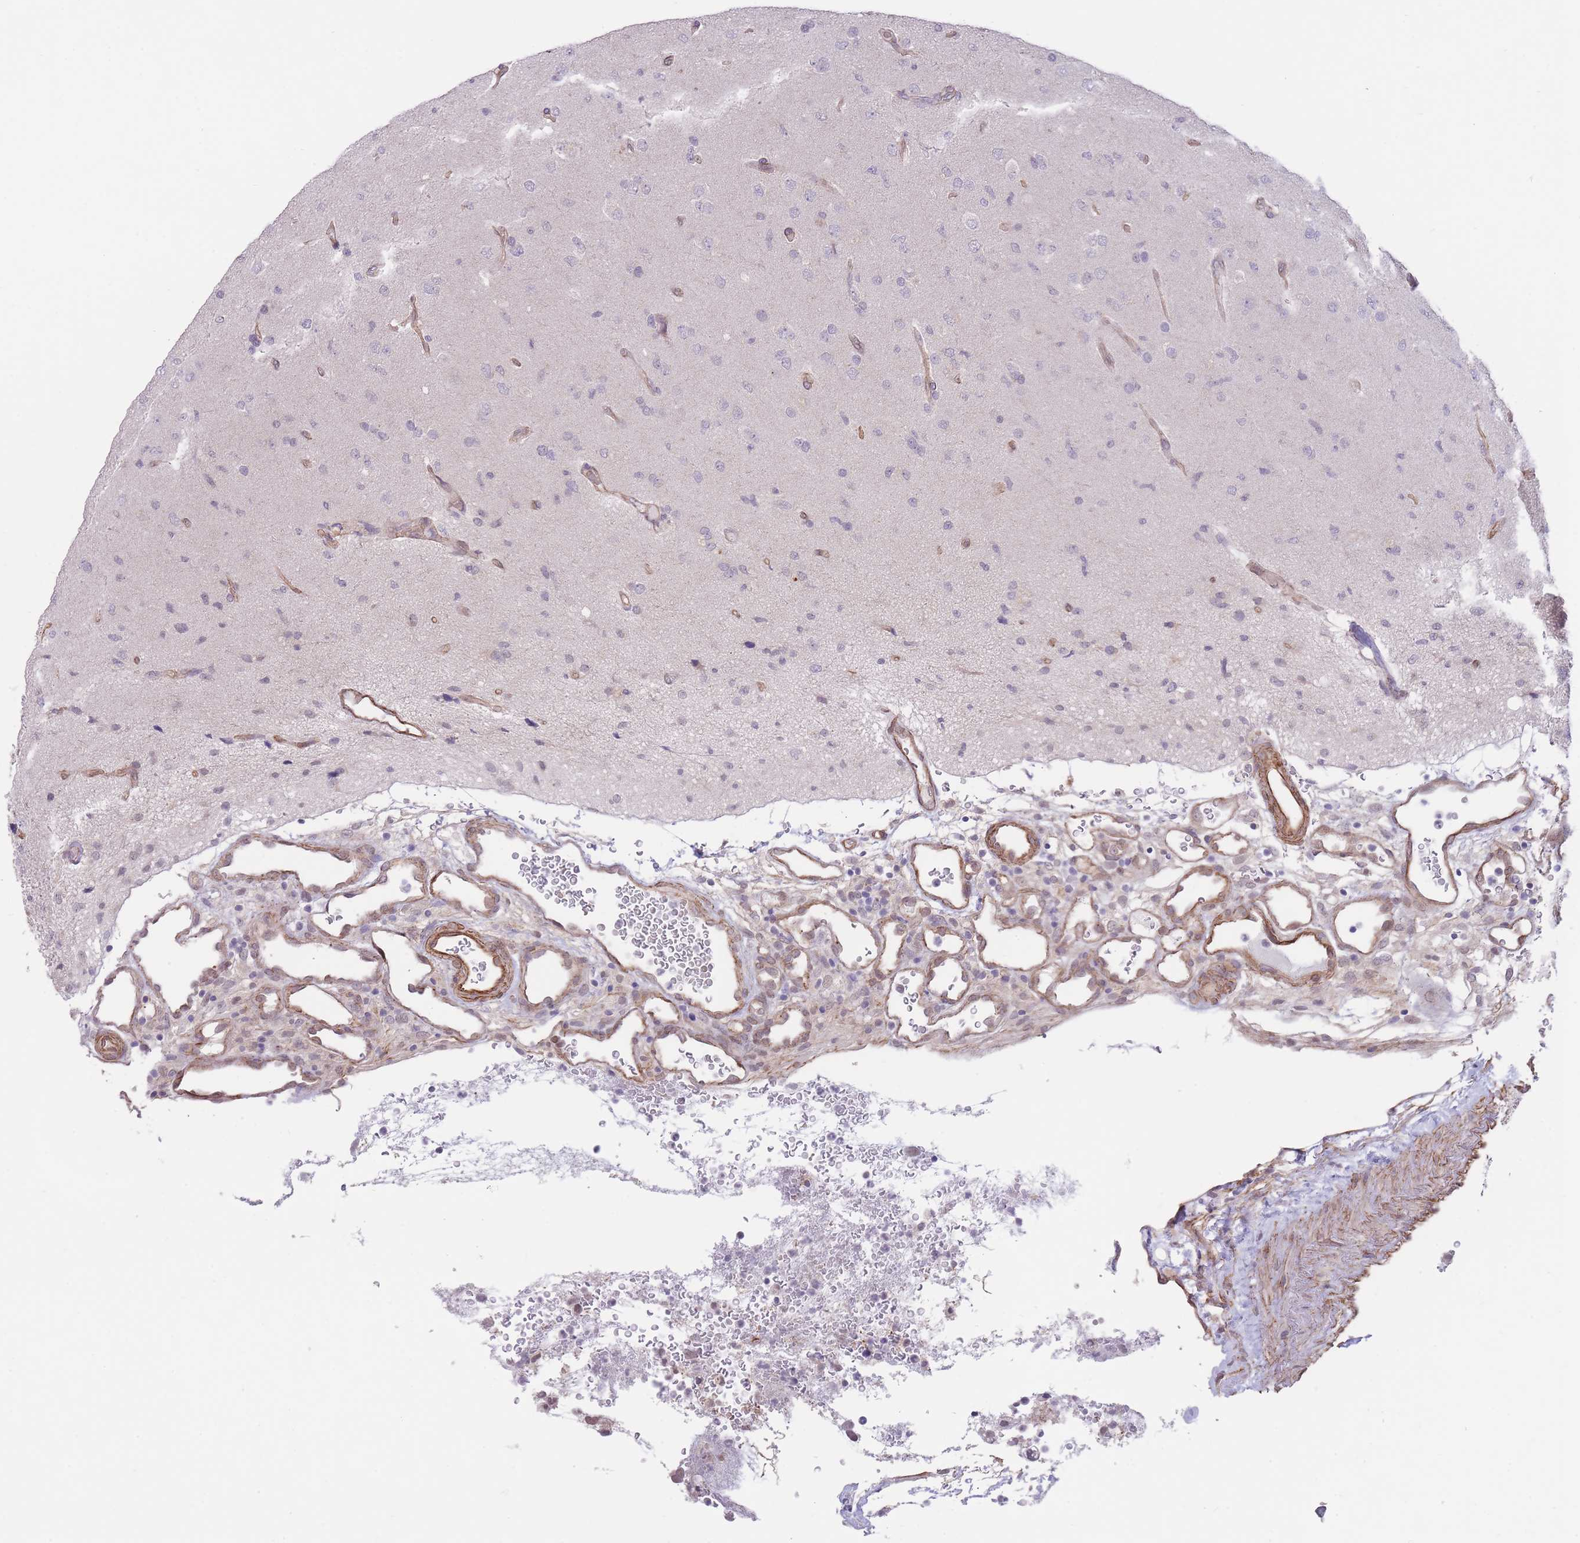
{"staining": {"intensity": "negative", "quantity": "none", "location": "none"}, "tissue": "glioma", "cell_type": "Tumor cells", "image_type": "cancer", "snomed": [{"axis": "morphology", "description": "Glioma, malignant, High grade"}, {"axis": "topography", "description": "Brain"}], "caption": "Tumor cells are negative for brown protein staining in glioma. (Stains: DAB (3,3'-diaminobenzidine) immunohistochemistry with hematoxylin counter stain, Microscopy: brightfield microscopy at high magnification).", "gene": "QTRT1", "patient": {"sex": "male", "age": 77}}